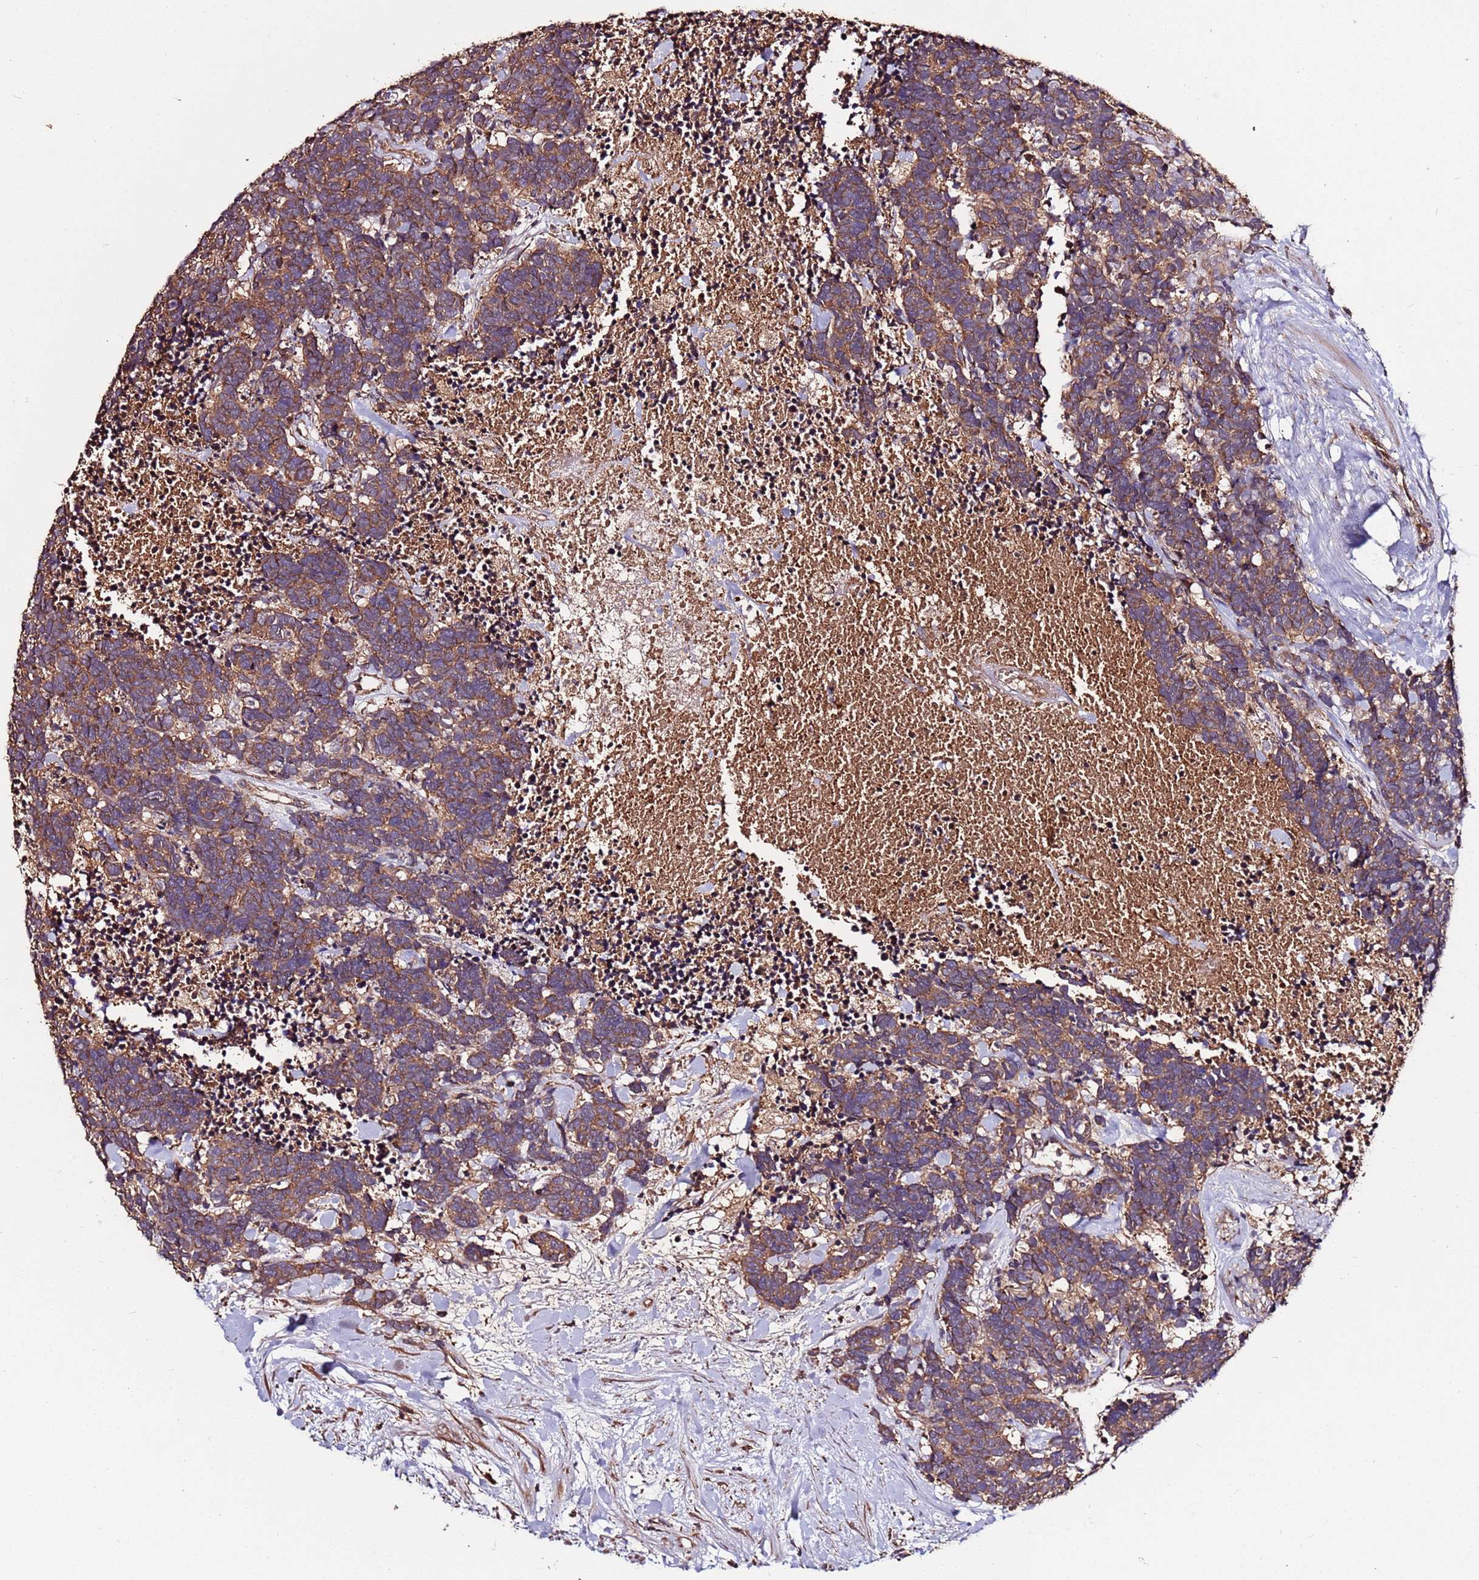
{"staining": {"intensity": "moderate", "quantity": ">75%", "location": "cytoplasmic/membranous"}, "tissue": "carcinoid", "cell_type": "Tumor cells", "image_type": "cancer", "snomed": [{"axis": "morphology", "description": "Carcinoma, NOS"}, {"axis": "morphology", "description": "Carcinoid, malignant, NOS"}, {"axis": "topography", "description": "Prostate"}], "caption": "The micrograph displays staining of malignant carcinoid, revealing moderate cytoplasmic/membranous protein expression (brown color) within tumor cells. The staining was performed using DAB (3,3'-diaminobenzidine) to visualize the protein expression in brown, while the nuclei were stained in blue with hematoxylin (Magnification: 20x).", "gene": "RPS15A", "patient": {"sex": "male", "age": 57}}